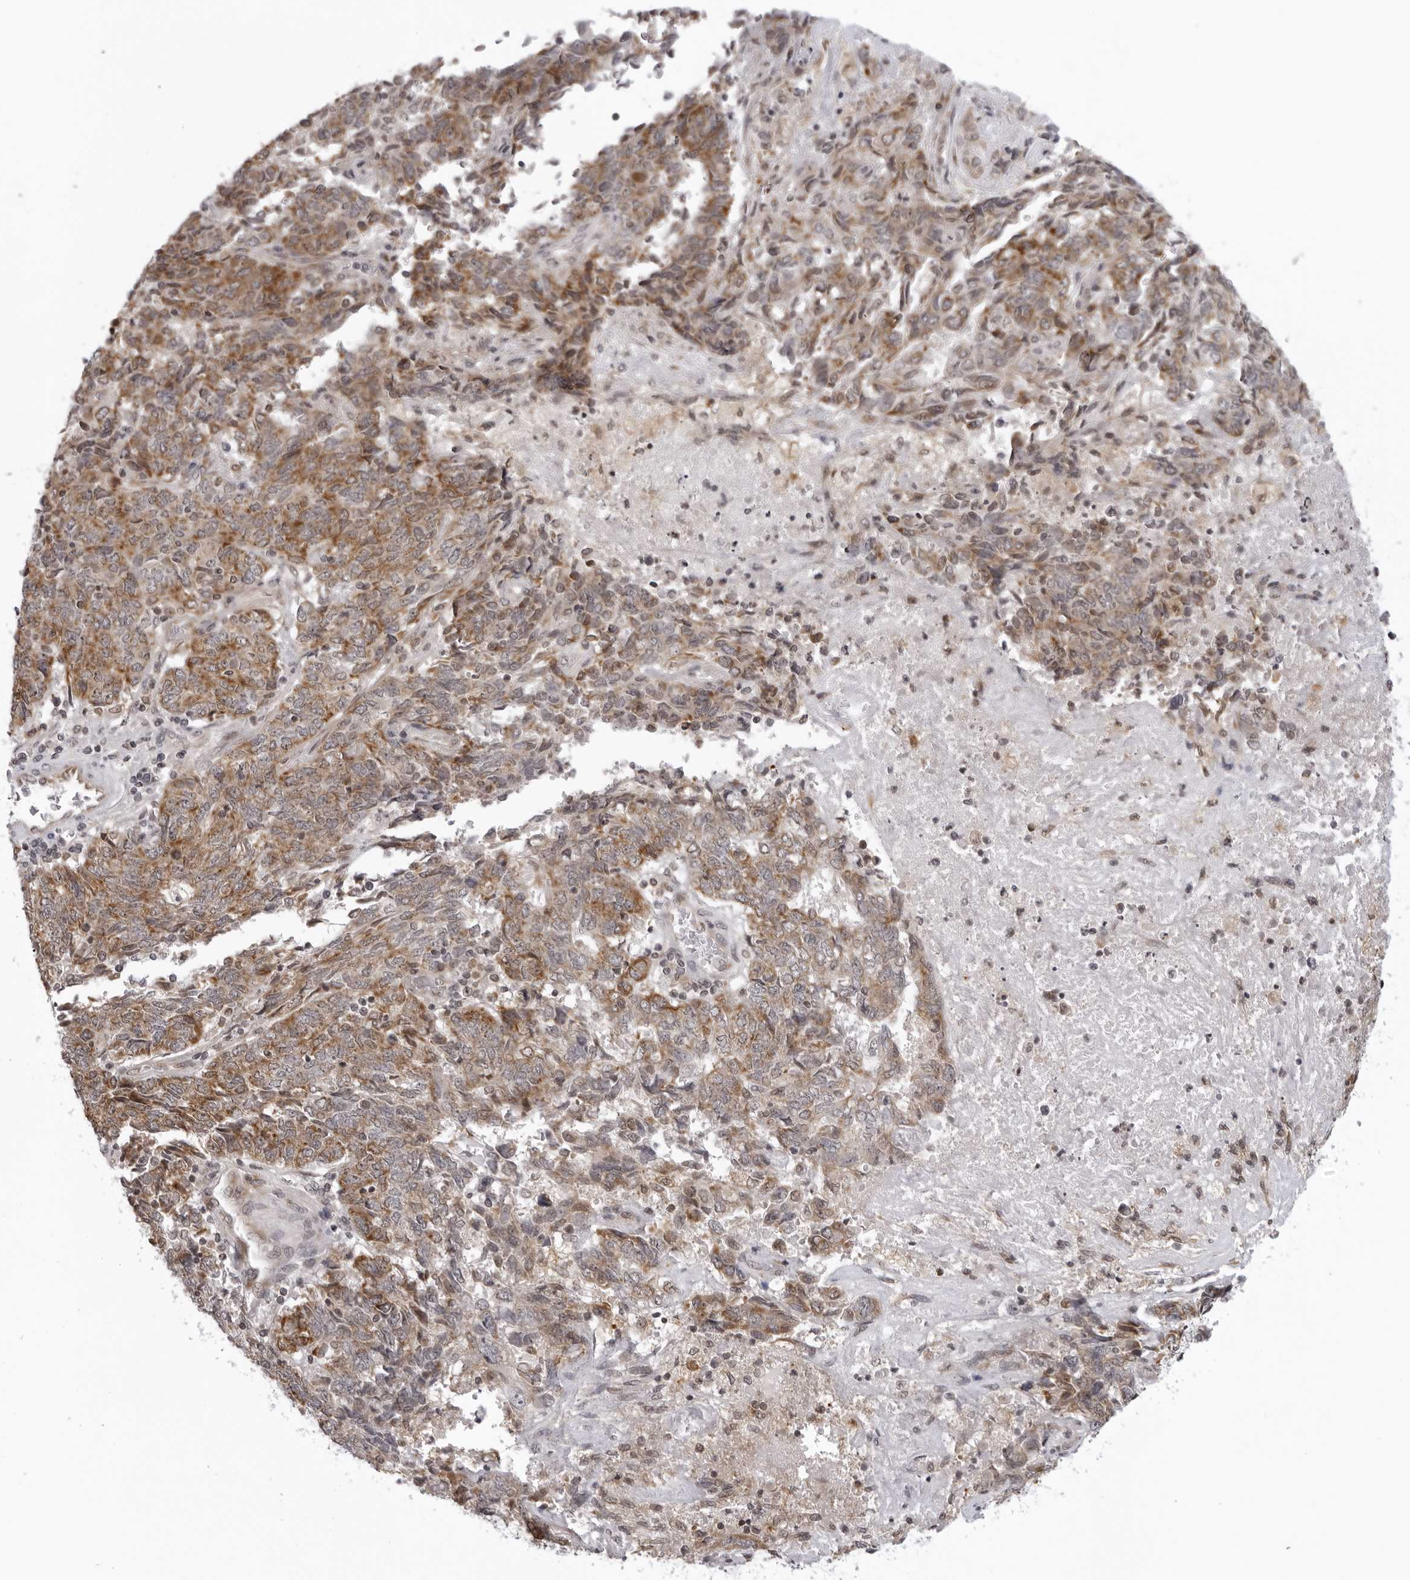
{"staining": {"intensity": "moderate", "quantity": ">75%", "location": "cytoplasmic/membranous"}, "tissue": "endometrial cancer", "cell_type": "Tumor cells", "image_type": "cancer", "snomed": [{"axis": "morphology", "description": "Adenocarcinoma, NOS"}, {"axis": "topography", "description": "Endometrium"}], "caption": "Brown immunohistochemical staining in endometrial cancer (adenocarcinoma) shows moderate cytoplasmic/membranous staining in approximately >75% of tumor cells. (Brightfield microscopy of DAB IHC at high magnification).", "gene": "MRPS15", "patient": {"sex": "female", "age": 80}}